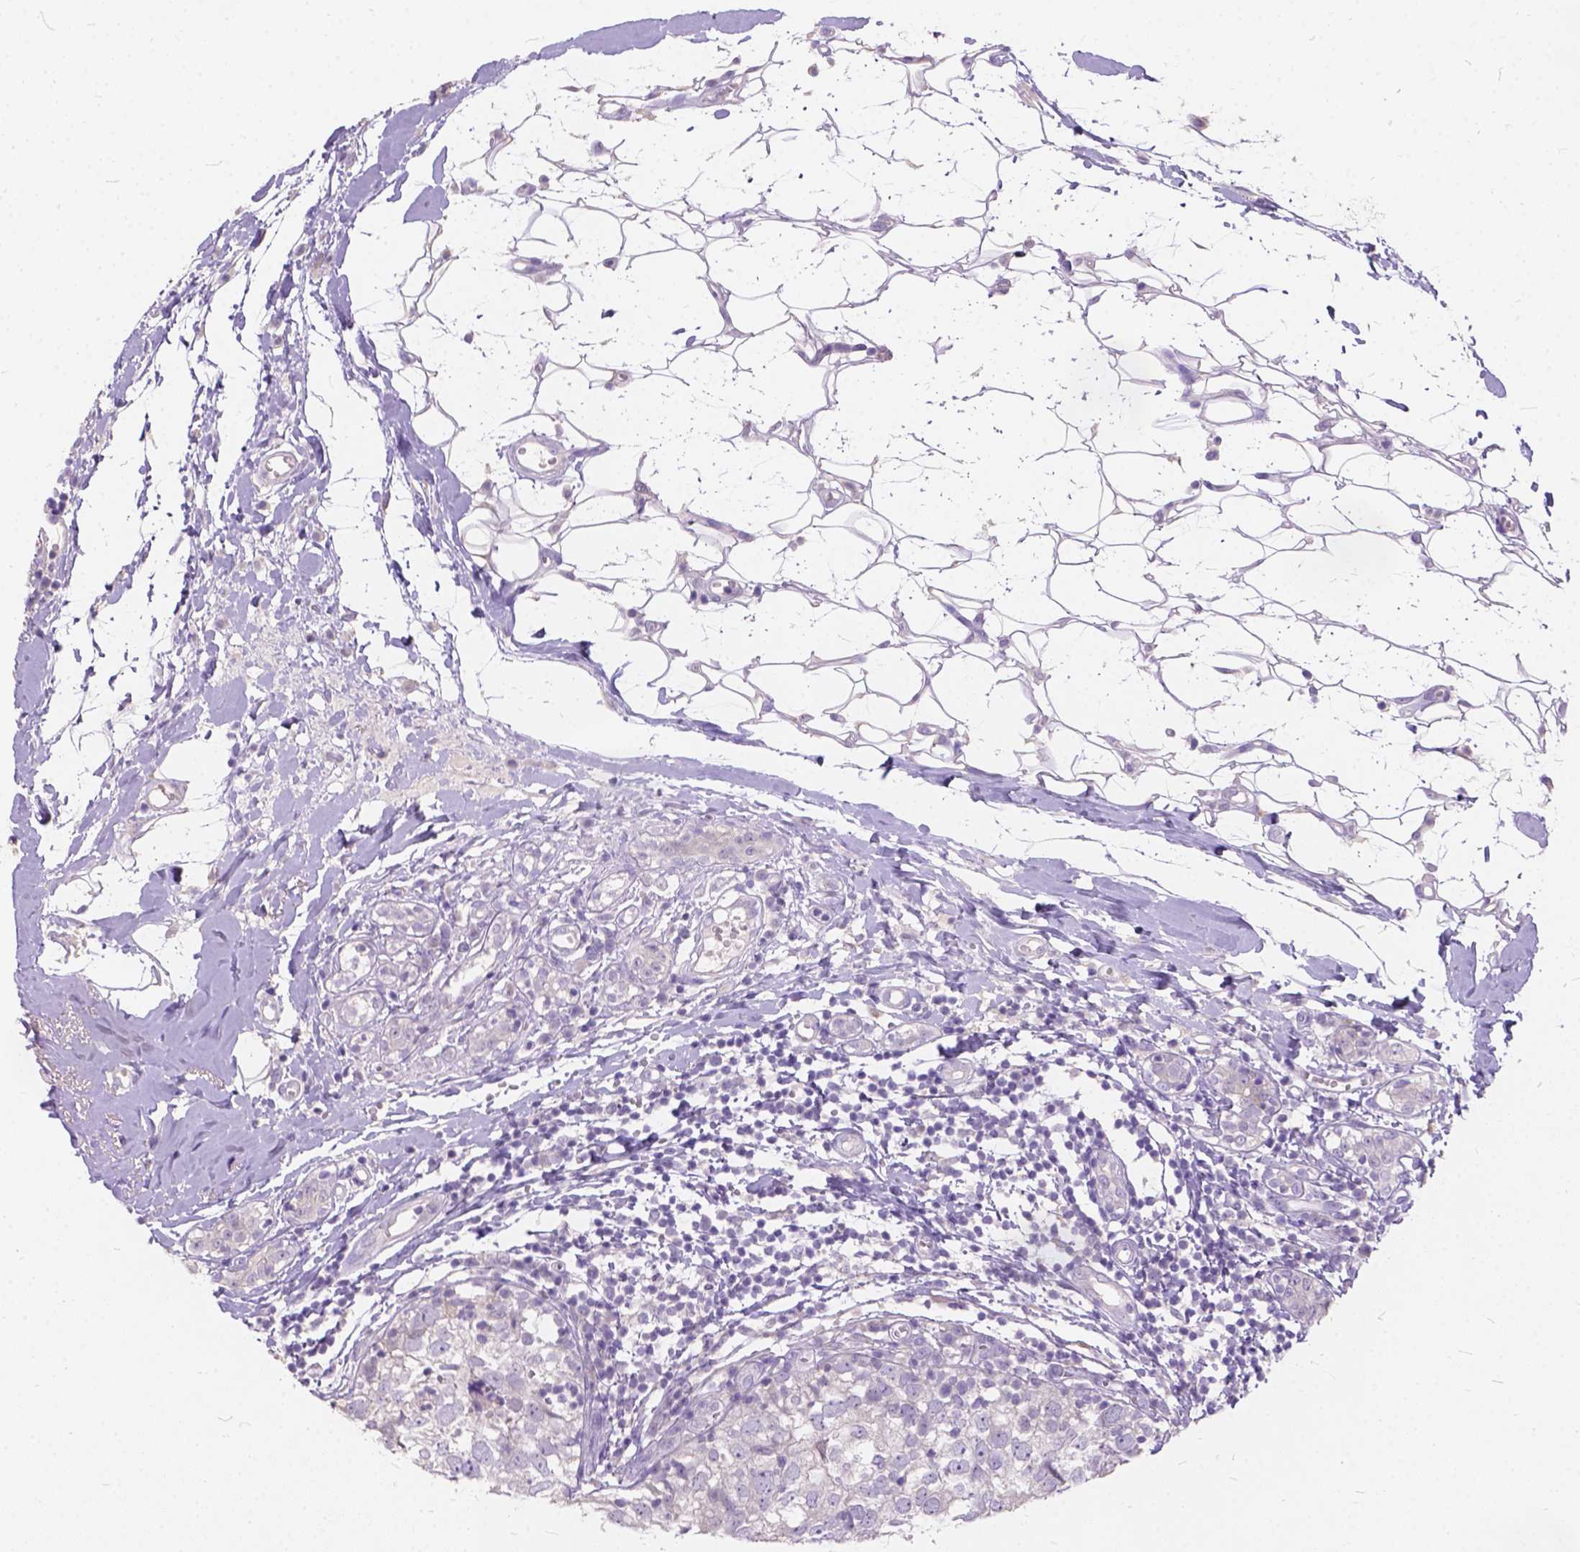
{"staining": {"intensity": "negative", "quantity": "none", "location": "none"}, "tissue": "breast cancer", "cell_type": "Tumor cells", "image_type": "cancer", "snomed": [{"axis": "morphology", "description": "Duct carcinoma"}, {"axis": "topography", "description": "Breast"}], "caption": "Tumor cells show no significant expression in breast cancer (invasive ductal carcinoma). The staining is performed using DAB brown chromogen with nuclei counter-stained in using hematoxylin.", "gene": "PEX11G", "patient": {"sex": "female", "age": 30}}